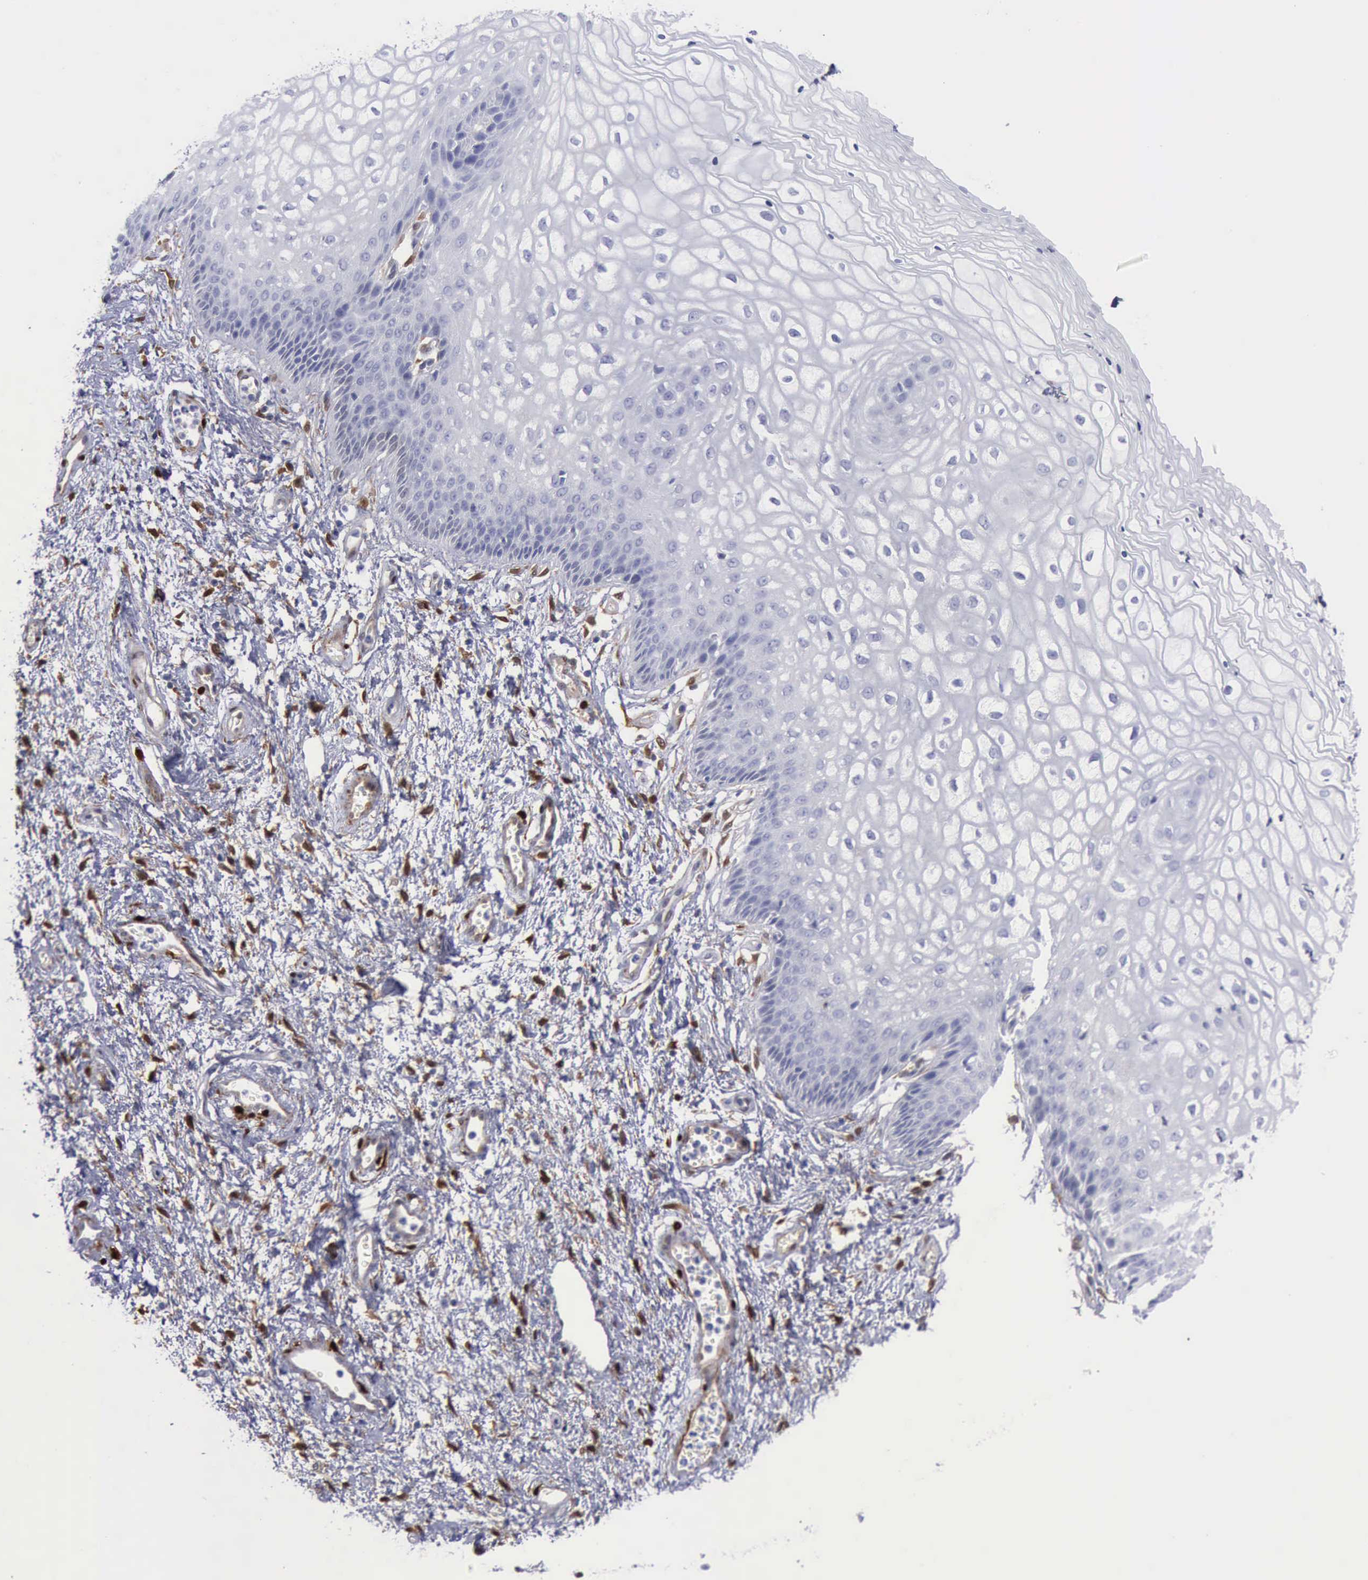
{"staining": {"intensity": "negative", "quantity": "none", "location": "none"}, "tissue": "vagina", "cell_type": "Squamous epithelial cells", "image_type": "normal", "snomed": [{"axis": "morphology", "description": "Normal tissue, NOS"}, {"axis": "topography", "description": "Vagina"}], "caption": "Immunohistochemistry (IHC) image of unremarkable vagina: vagina stained with DAB displays no significant protein positivity in squamous epithelial cells. (DAB immunohistochemistry with hematoxylin counter stain).", "gene": "FHL1", "patient": {"sex": "female", "age": 34}}